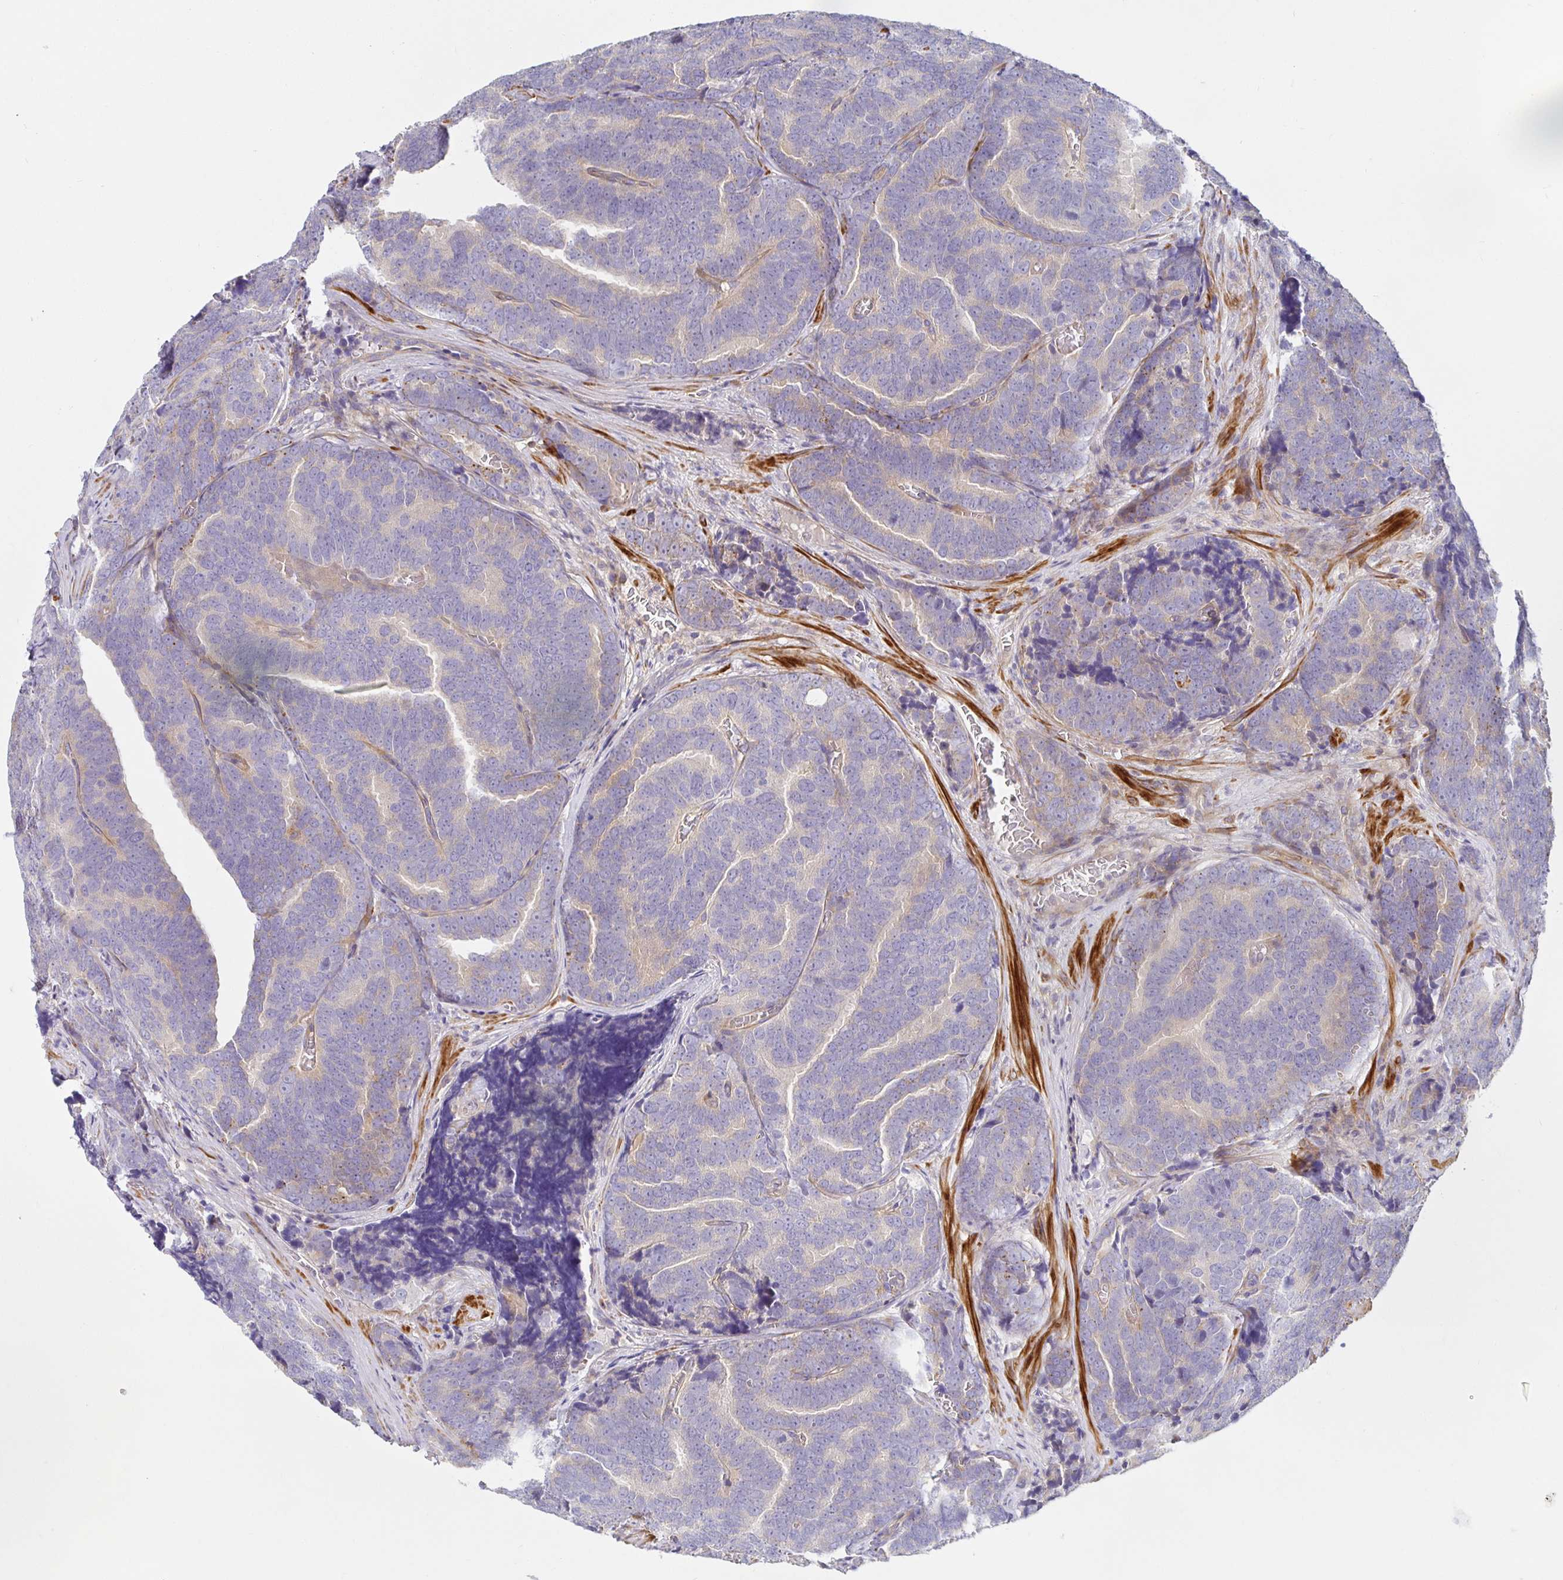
{"staining": {"intensity": "weak", "quantity": "25%-75%", "location": "cytoplasmic/membranous"}, "tissue": "prostate cancer", "cell_type": "Tumor cells", "image_type": "cancer", "snomed": [{"axis": "morphology", "description": "Adenocarcinoma, Low grade"}, {"axis": "topography", "description": "Prostate"}], "caption": "DAB (3,3'-diaminobenzidine) immunohistochemical staining of human prostate adenocarcinoma (low-grade) exhibits weak cytoplasmic/membranous protein staining in about 25%-75% of tumor cells.", "gene": "METTL22", "patient": {"sex": "male", "age": 62}}